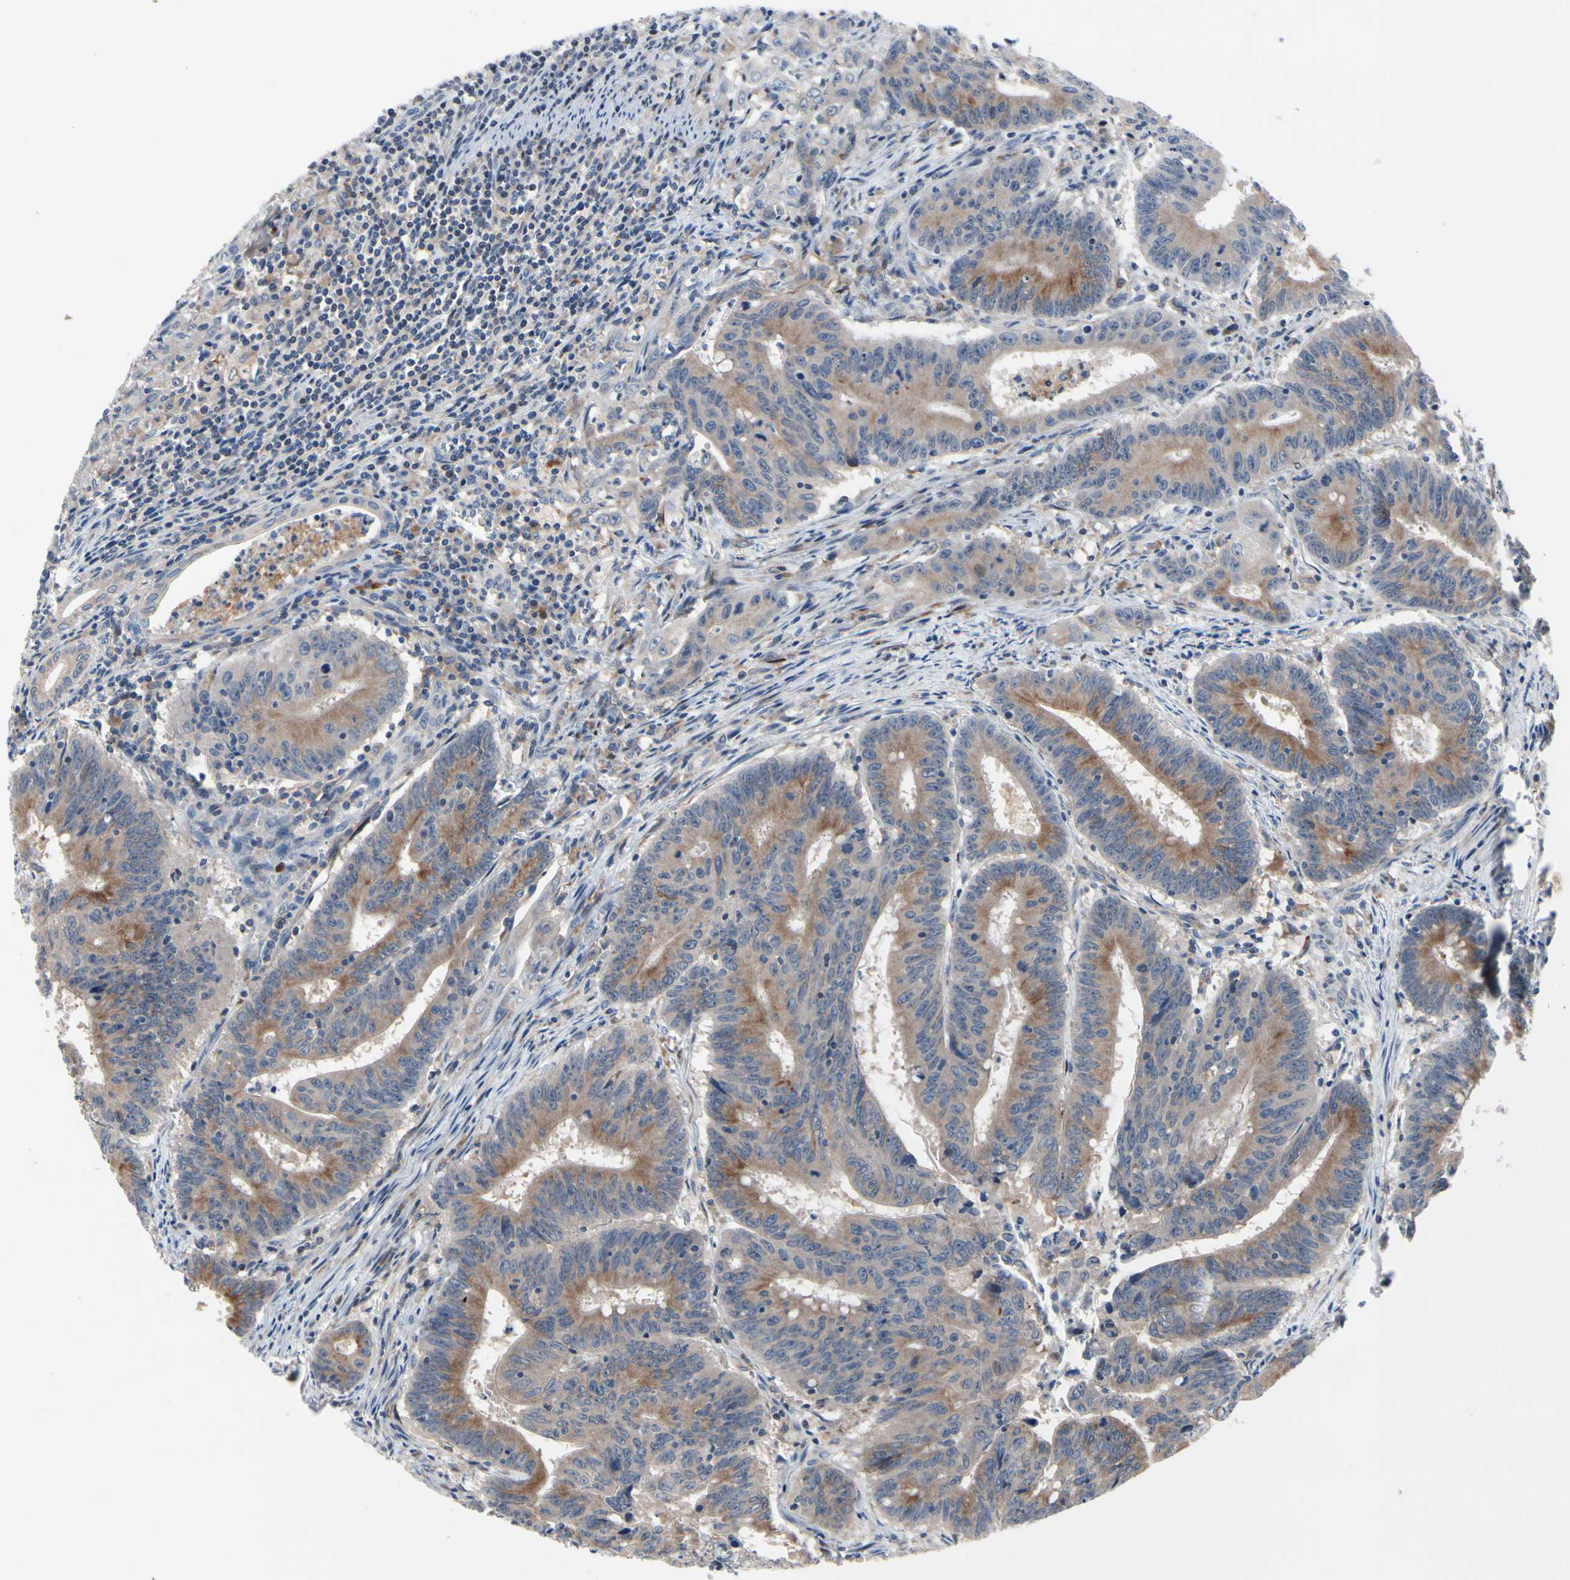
{"staining": {"intensity": "moderate", "quantity": ">75%", "location": "cytoplasmic/membranous"}, "tissue": "colorectal cancer", "cell_type": "Tumor cells", "image_type": "cancer", "snomed": [{"axis": "morphology", "description": "Adenocarcinoma, NOS"}, {"axis": "topography", "description": "Colon"}], "caption": "IHC (DAB) staining of colorectal adenocarcinoma demonstrates moderate cytoplasmic/membranous protein staining in about >75% of tumor cells.", "gene": "MUTYH", "patient": {"sex": "male", "age": 45}}